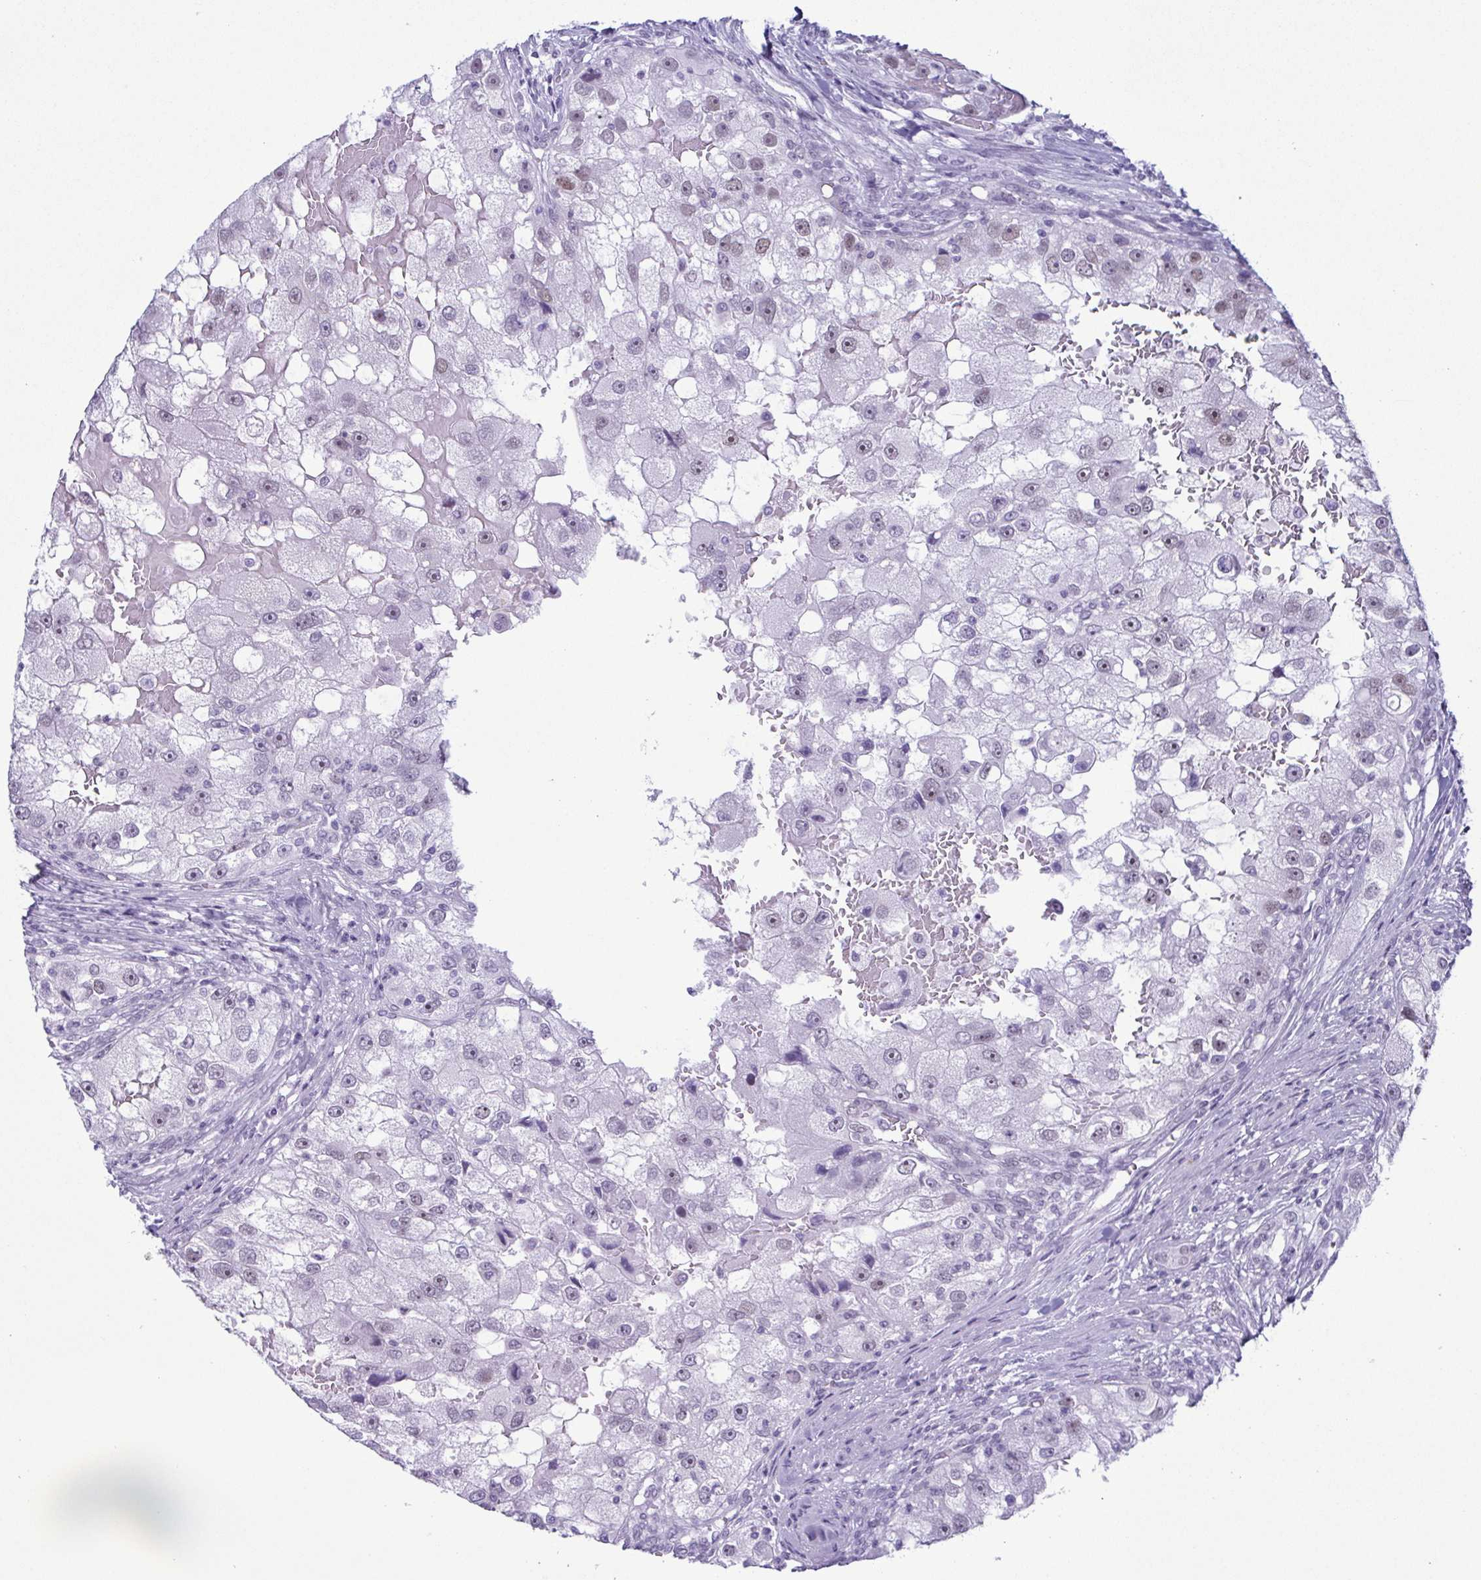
{"staining": {"intensity": "weak", "quantity": "<25%", "location": "nuclear"}, "tissue": "renal cancer", "cell_type": "Tumor cells", "image_type": "cancer", "snomed": [{"axis": "morphology", "description": "Adenocarcinoma, NOS"}, {"axis": "topography", "description": "Kidney"}], "caption": "Immunohistochemical staining of human adenocarcinoma (renal) reveals no significant staining in tumor cells.", "gene": "SUGP2", "patient": {"sex": "male", "age": 63}}